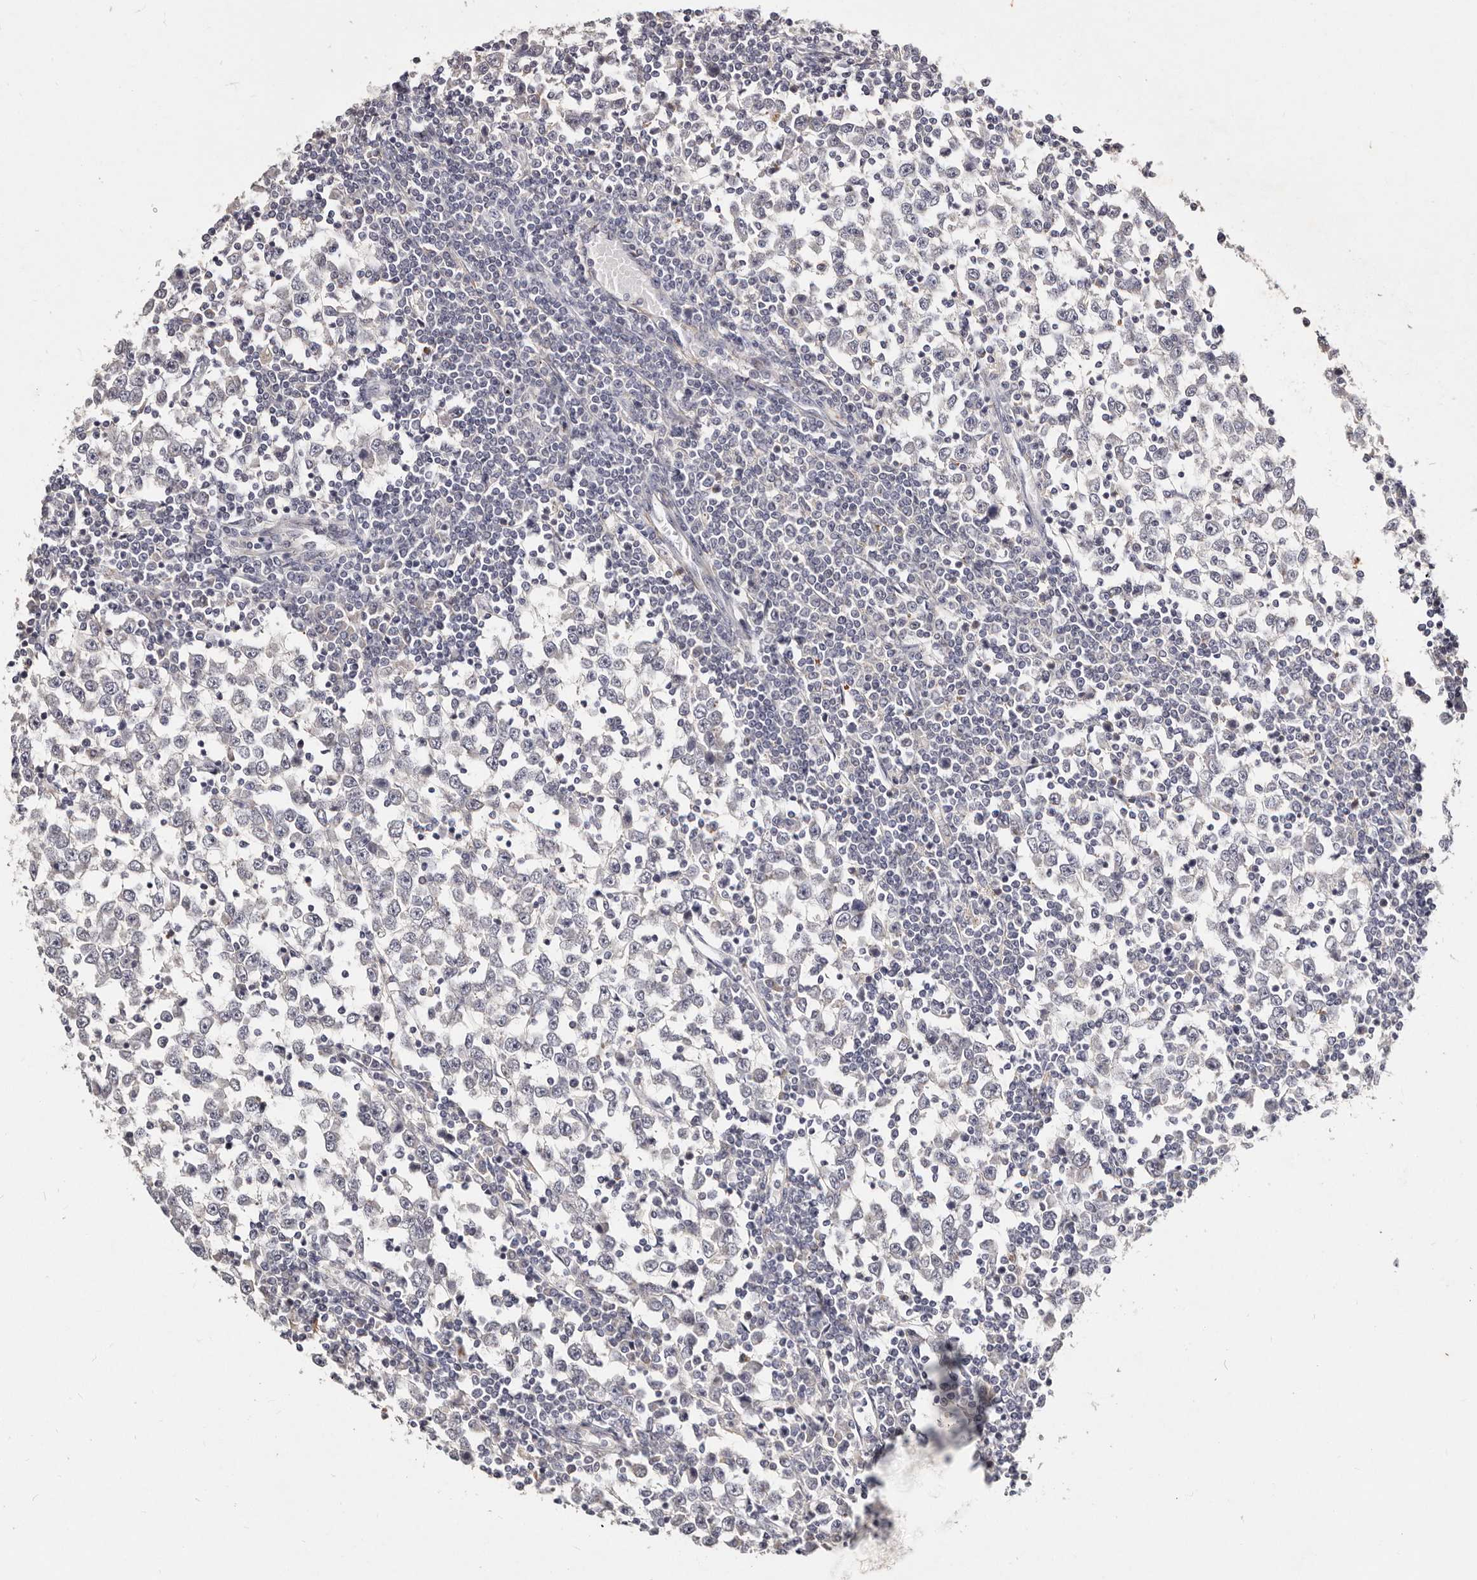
{"staining": {"intensity": "negative", "quantity": "none", "location": "none"}, "tissue": "testis cancer", "cell_type": "Tumor cells", "image_type": "cancer", "snomed": [{"axis": "morphology", "description": "Seminoma, NOS"}, {"axis": "topography", "description": "Testis"}], "caption": "The photomicrograph exhibits no significant staining in tumor cells of seminoma (testis).", "gene": "MRPS33", "patient": {"sex": "male", "age": 65}}